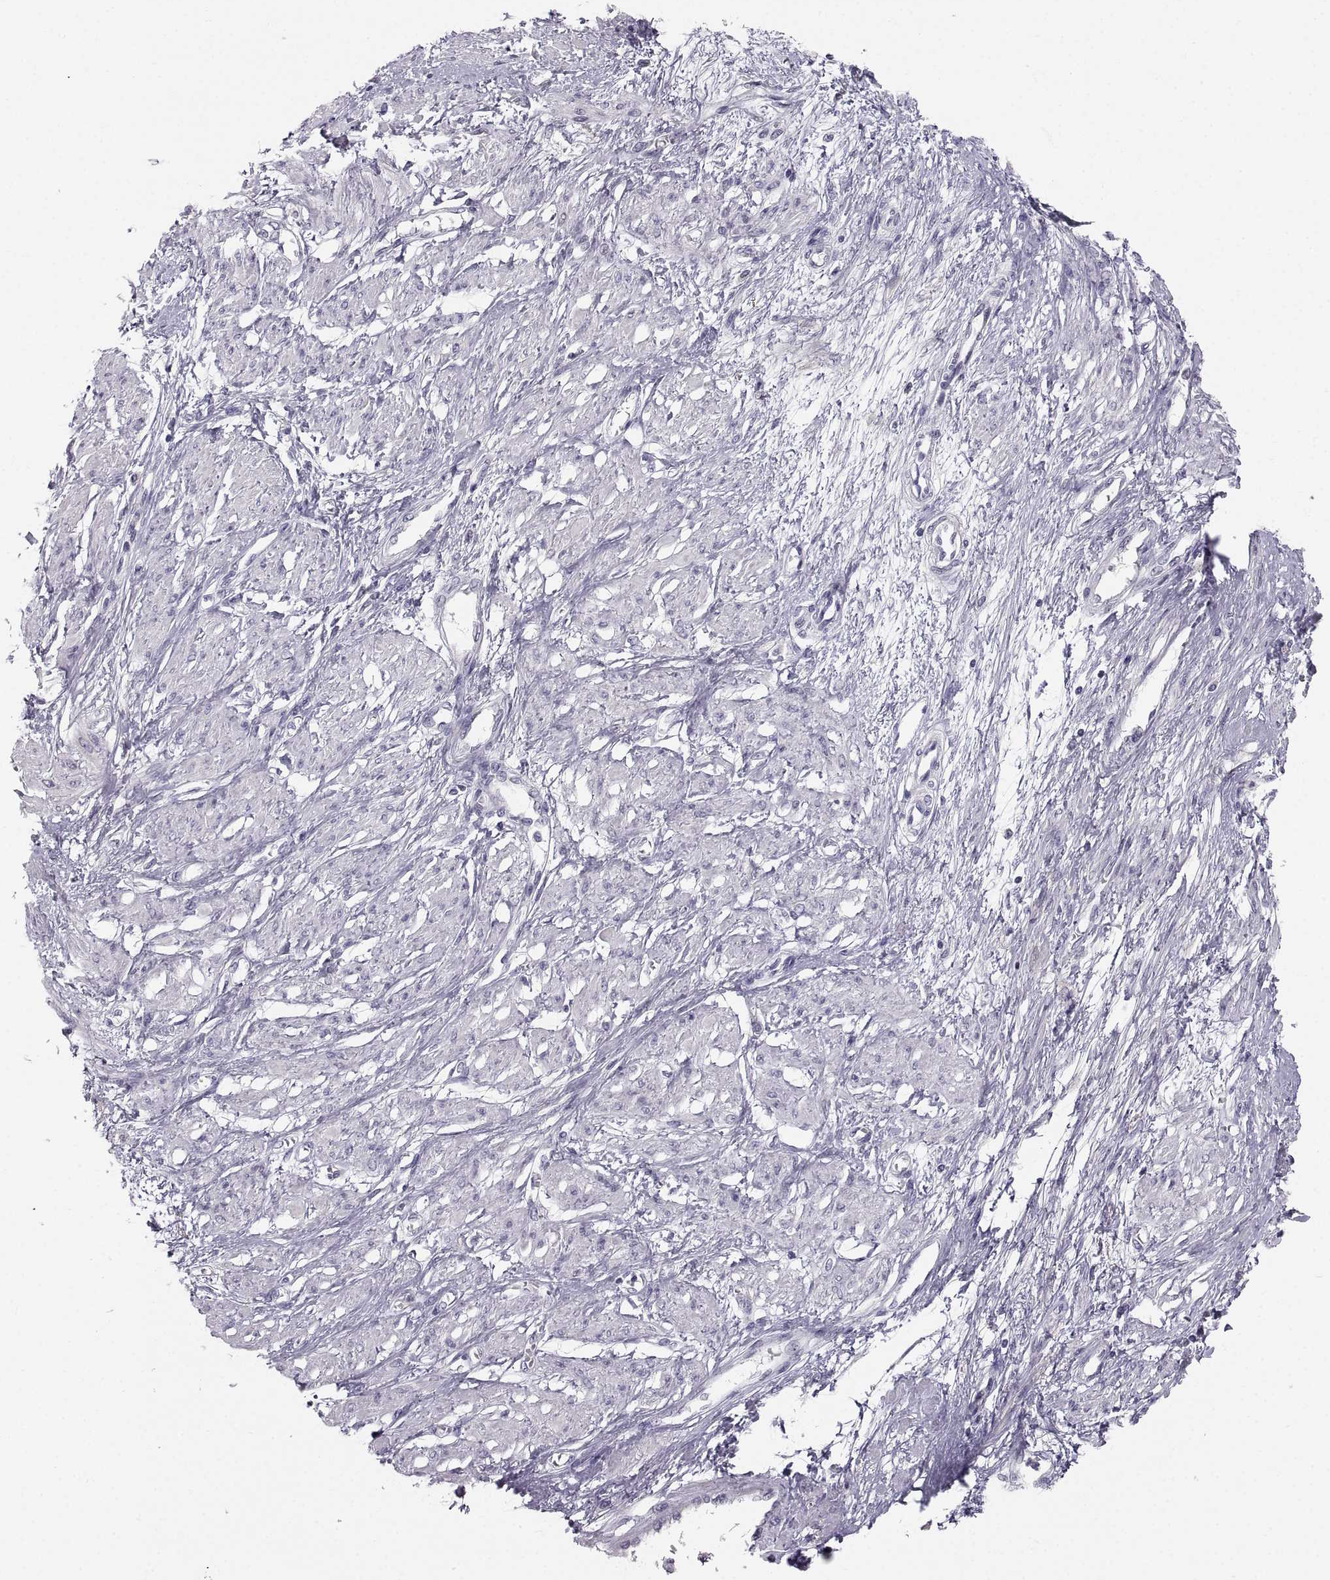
{"staining": {"intensity": "negative", "quantity": "none", "location": "none"}, "tissue": "smooth muscle", "cell_type": "Smooth muscle cells", "image_type": "normal", "snomed": [{"axis": "morphology", "description": "Normal tissue, NOS"}, {"axis": "topography", "description": "Smooth muscle"}, {"axis": "topography", "description": "Uterus"}], "caption": "High power microscopy photomicrograph of an IHC photomicrograph of unremarkable smooth muscle, revealing no significant expression in smooth muscle cells. Nuclei are stained in blue.", "gene": "ZNF185", "patient": {"sex": "female", "age": 39}}